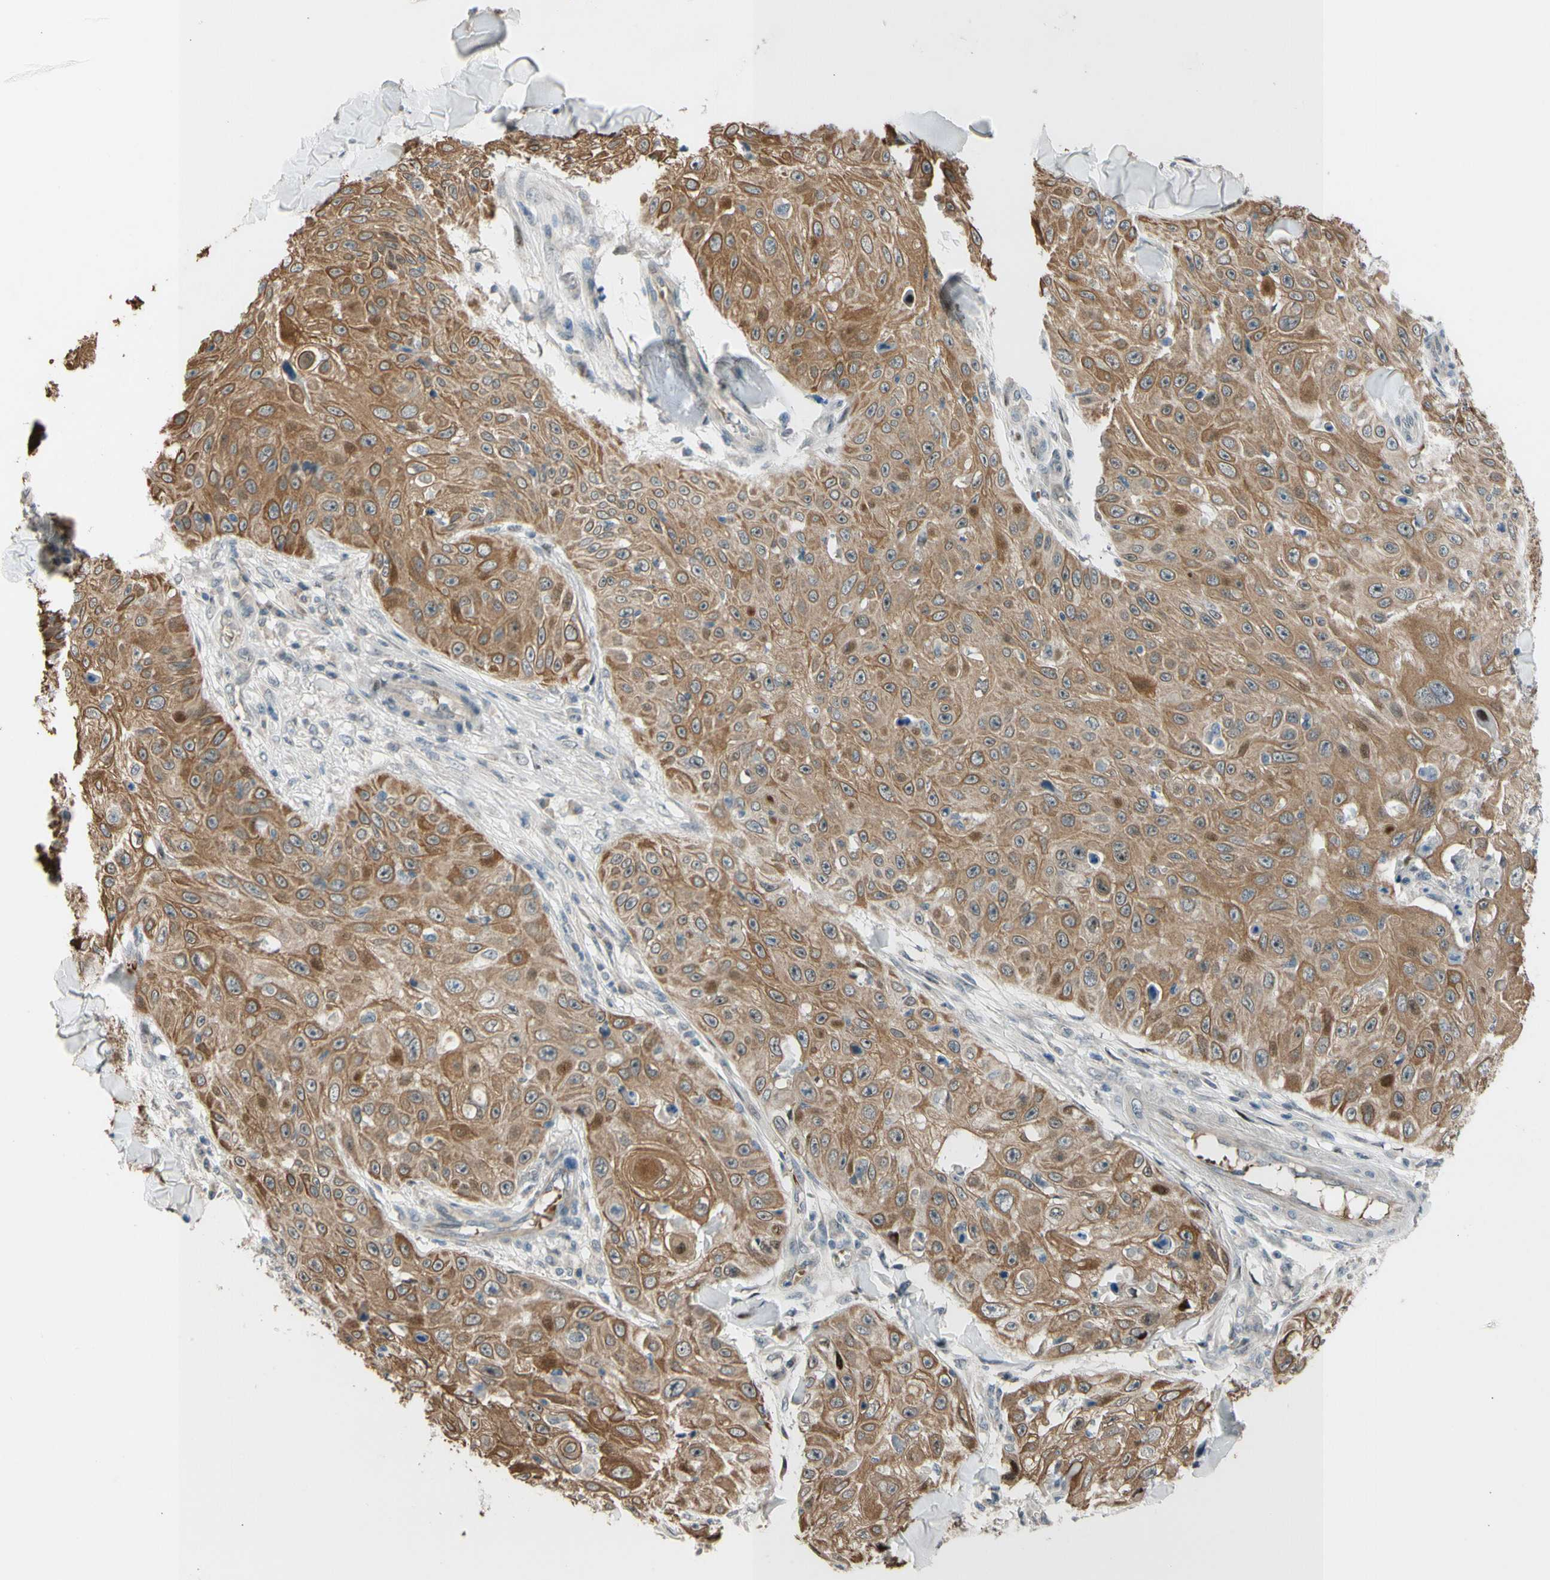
{"staining": {"intensity": "moderate", "quantity": ">75%", "location": "cytoplasmic/membranous"}, "tissue": "skin cancer", "cell_type": "Tumor cells", "image_type": "cancer", "snomed": [{"axis": "morphology", "description": "Squamous cell carcinoma, NOS"}, {"axis": "topography", "description": "Skin"}], "caption": "The image demonstrates a brown stain indicating the presence of a protein in the cytoplasmic/membranous of tumor cells in skin squamous cell carcinoma. The staining is performed using DAB brown chromogen to label protein expression. The nuclei are counter-stained blue using hematoxylin.", "gene": "ZNF184", "patient": {"sex": "male", "age": 86}}